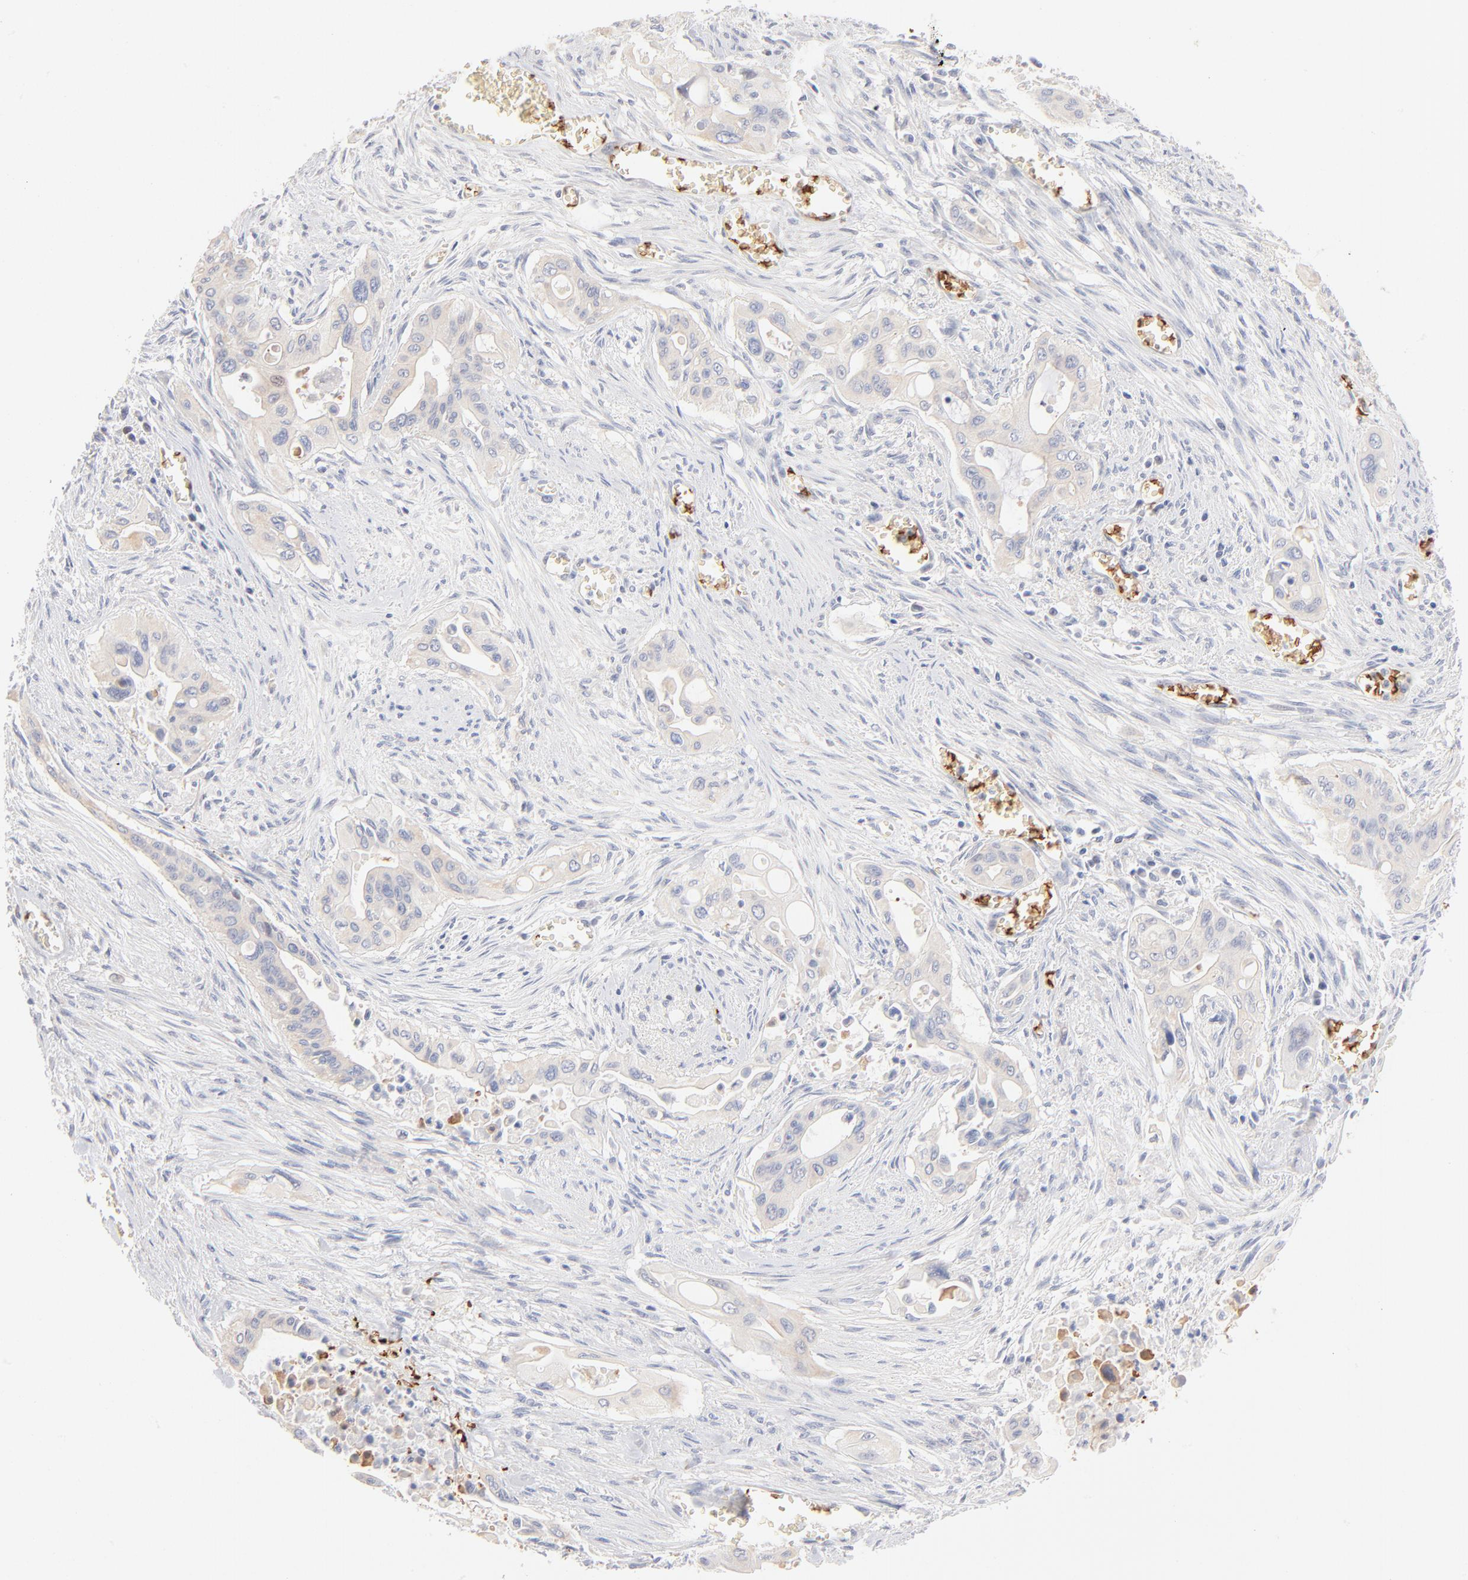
{"staining": {"intensity": "negative", "quantity": "none", "location": "none"}, "tissue": "pancreatic cancer", "cell_type": "Tumor cells", "image_type": "cancer", "snomed": [{"axis": "morphology", "description": "Adenocarcinoma, NOS"}, {"axis": "topography", "description": "Pancreas"}], "caption": "DAB immunohistochemical staining of human pancreatic cancer shows no significant expression in tumor cells. Nuclei are stained in blue.", "gene": "SPTB", "patient": {"sex": "male", "age": 77}}